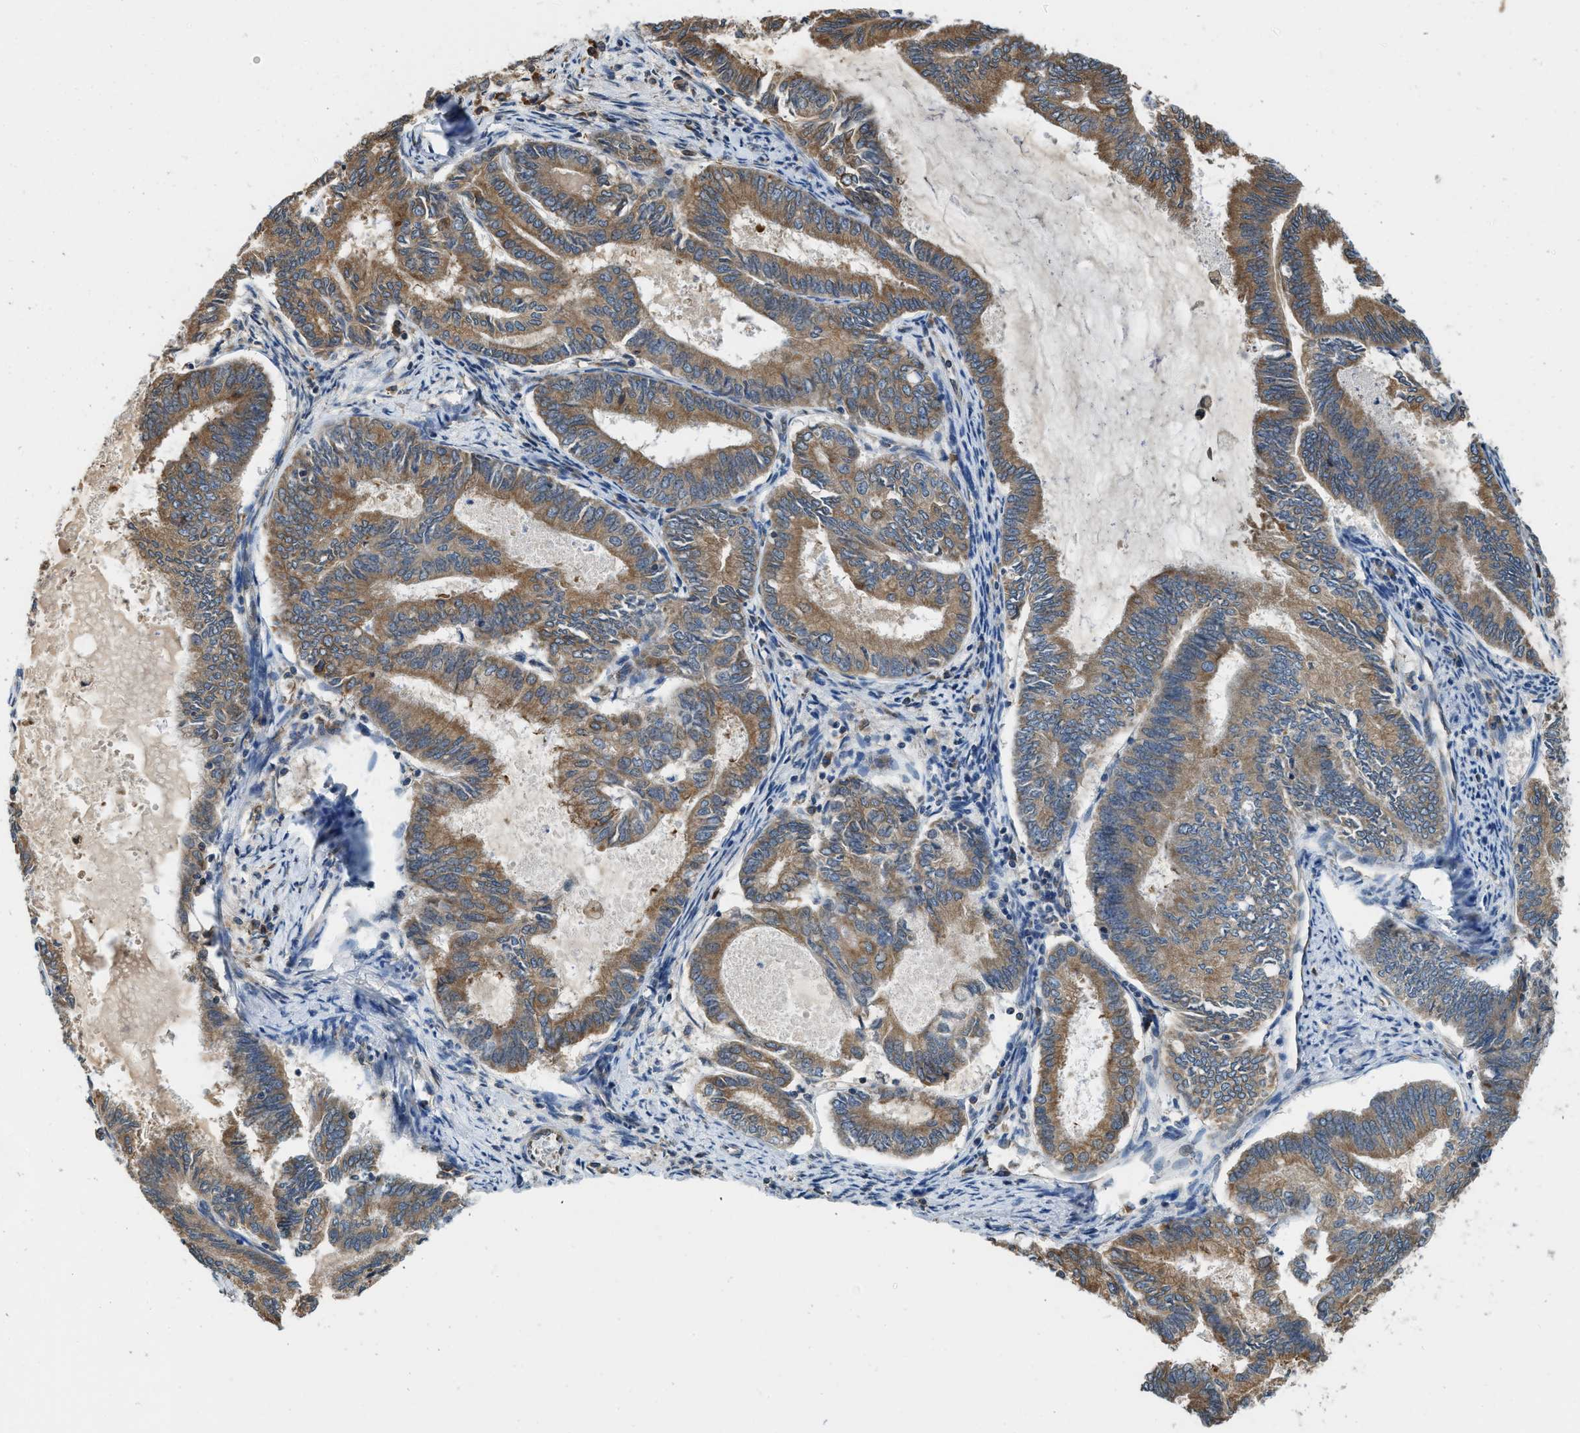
{"staining": {"intensity": "moderate", "quantity": ">75%", "location": "cytoplasmic/membranous"}, "tissue": "endometrial cancer", "cell_type": "Tumor cells", "image_type": "cancer", "snomed": [{"axis": "morphology", "description": "Adenocarcinoma, NOS"}, {"axis": "topography", "description": "Endometrium"}], "caption": "Tumor cells exhibit medium levels of moderate cytoplasmic/membranous positivity in about >75% of cells in endometrial cancer. (DAB = brown stain, brightfield microscopy at high magnification).", "gene": "BCAP31", "patient": {"sex": "female", "age": 86}}